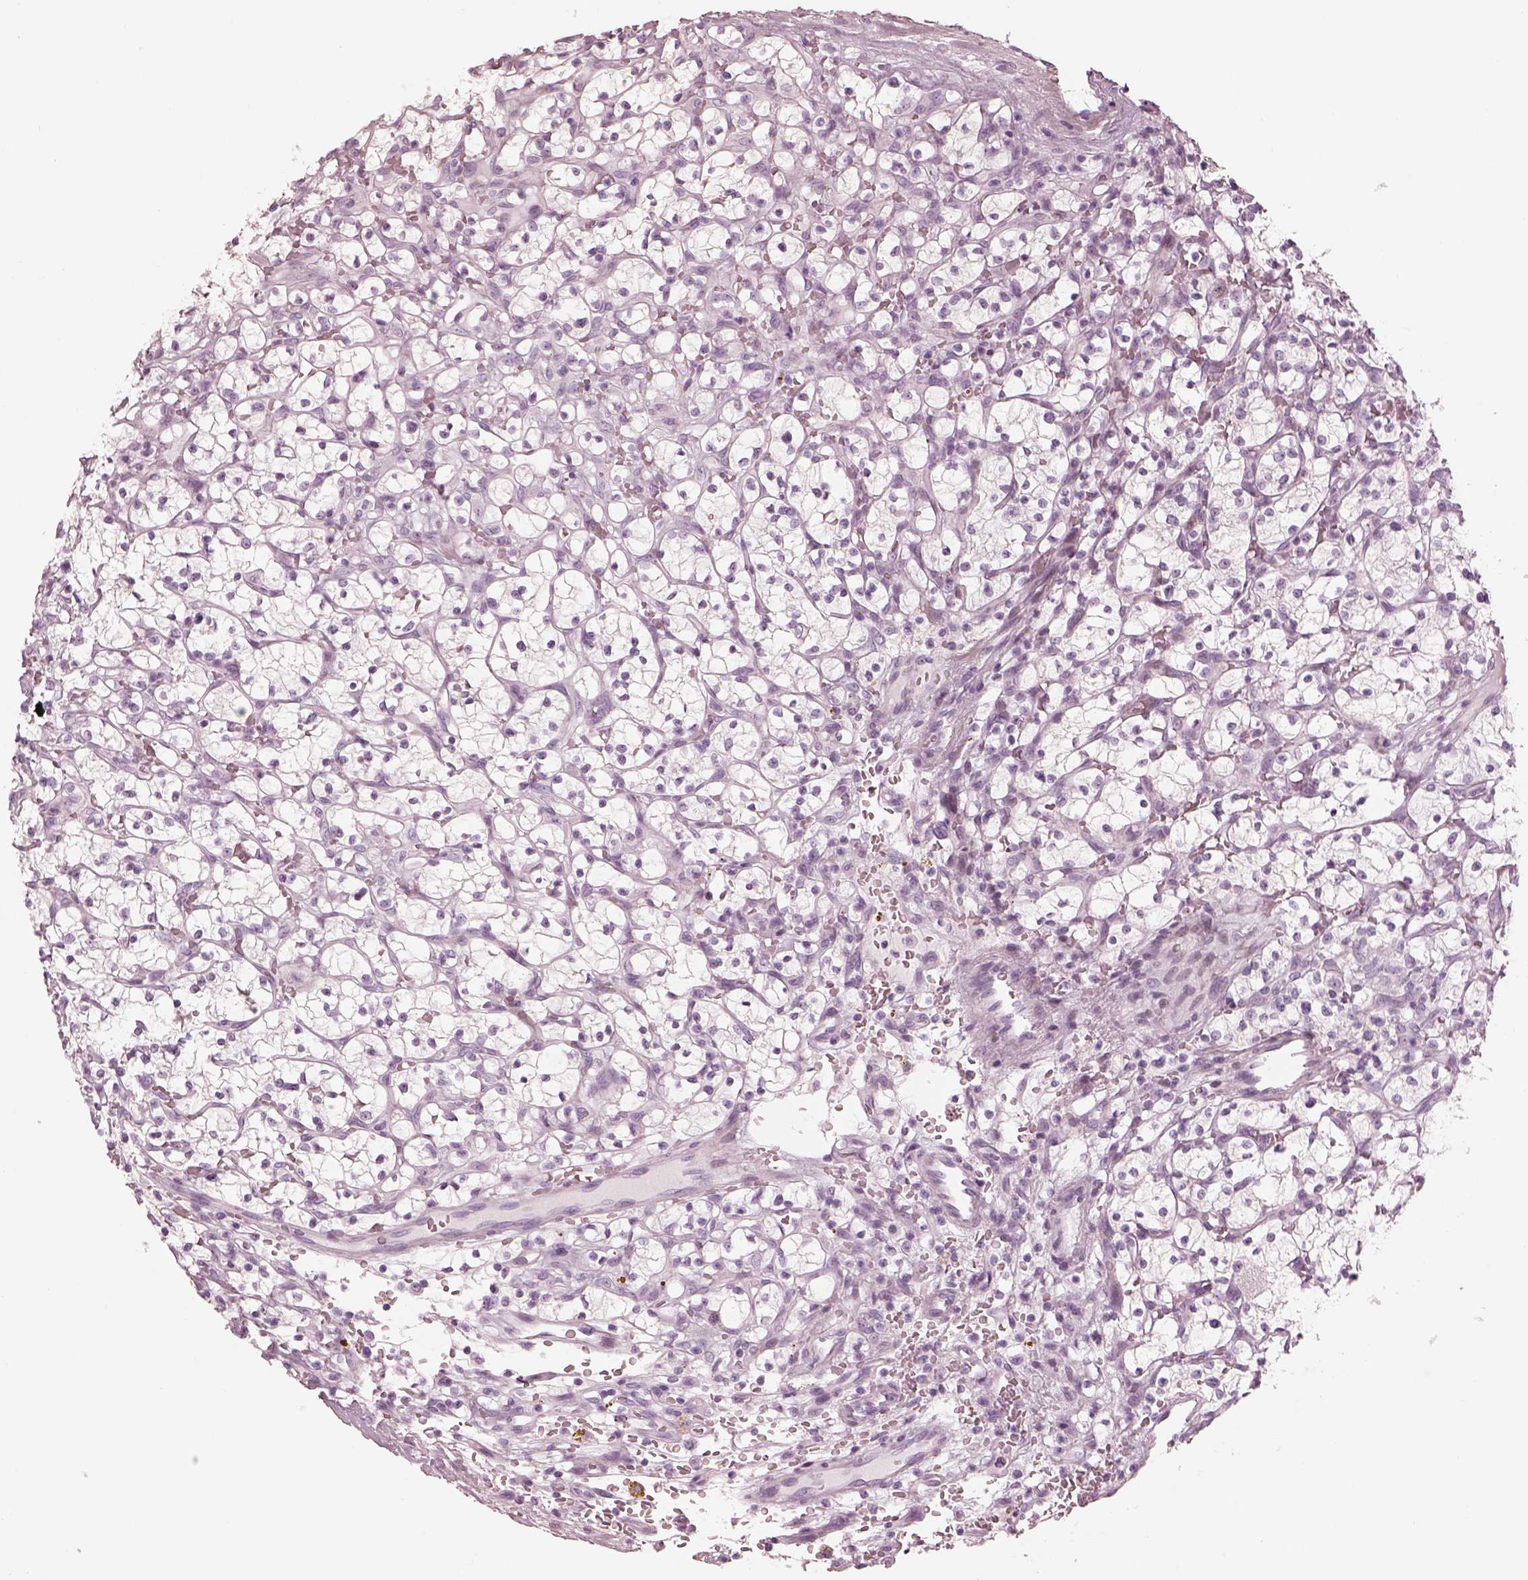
{"staining": {"intensity": "negative", "quantity": "none", "location": "none"}, "tissue": "renal cancer", "cell_type": "Tumor cells", "image_type": "cancer", "snomed": [{"axis": "morphology", "description": "Adenocarcinoma, NOS"}, {"axis": "topography", "description": "Kidney"}], "caption": "Immunohistochemical staining of human renal cancer (adenocarcinoma) reveals no significant expression in tumor cells.", "gene": "OPN4", "patient": {"sex": "female", "age": 64}}